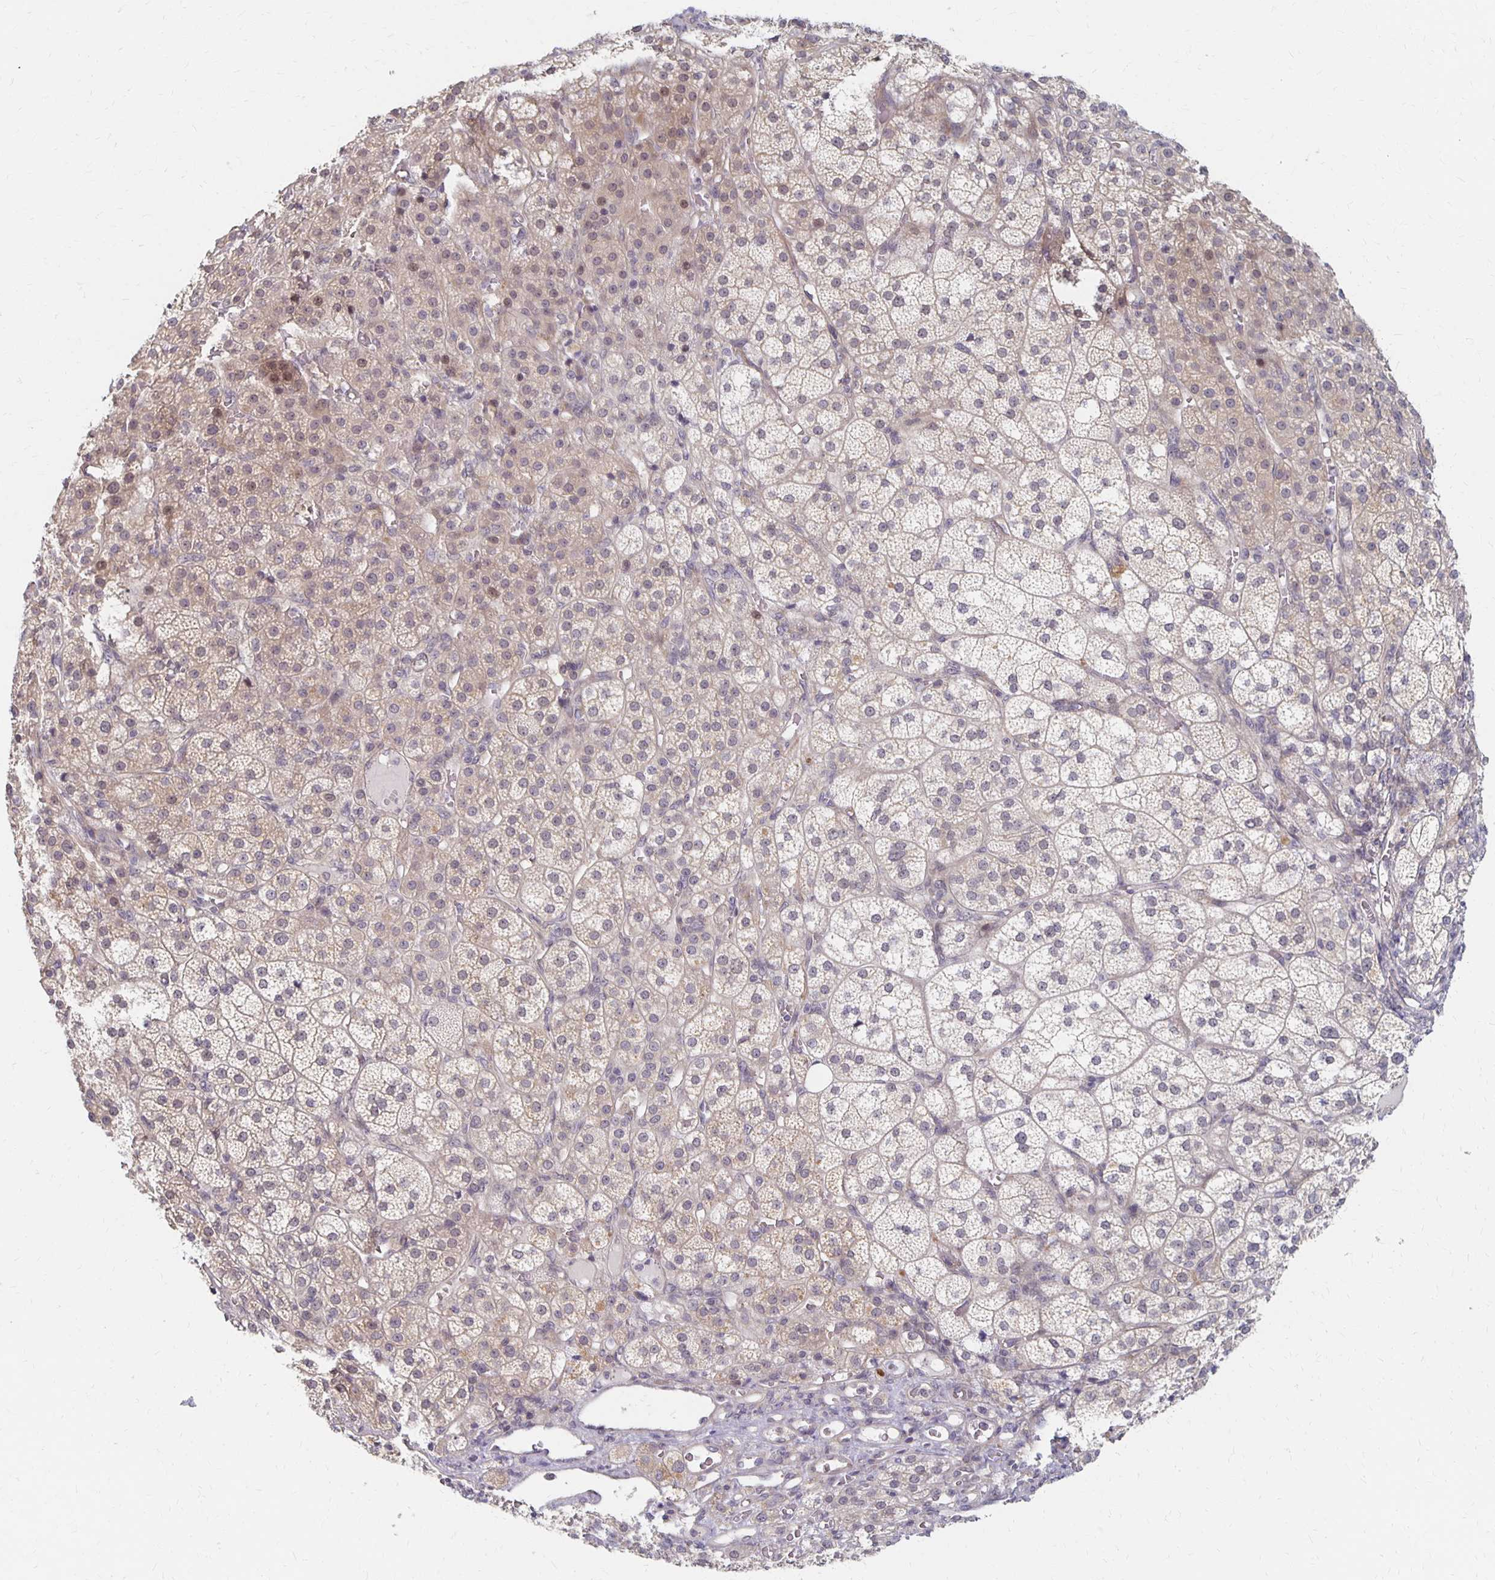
{"staining": {"intensity": "weak", "quantity": "25%-75%", "location": "cytoplasmic/membranous,nuclear"}, "tissue": "adrenal gland", "cell_type": "Glandular cells", "image_type": "normal", "snomed": [{"axis": "morphology", "description": "Normal tissue, NOS"}, {"axis": "topography", "description": "Adrenal gland"}], "caption": "Unremarkable adrenal gland was stained to show a protein in brown. There is low levels of weak cytoplasmic/membranous,nuclear expression in about 25%-75% of glandular cells.", "gene": "PRKCB", "patient": {"sex": "female", "age": 60}}